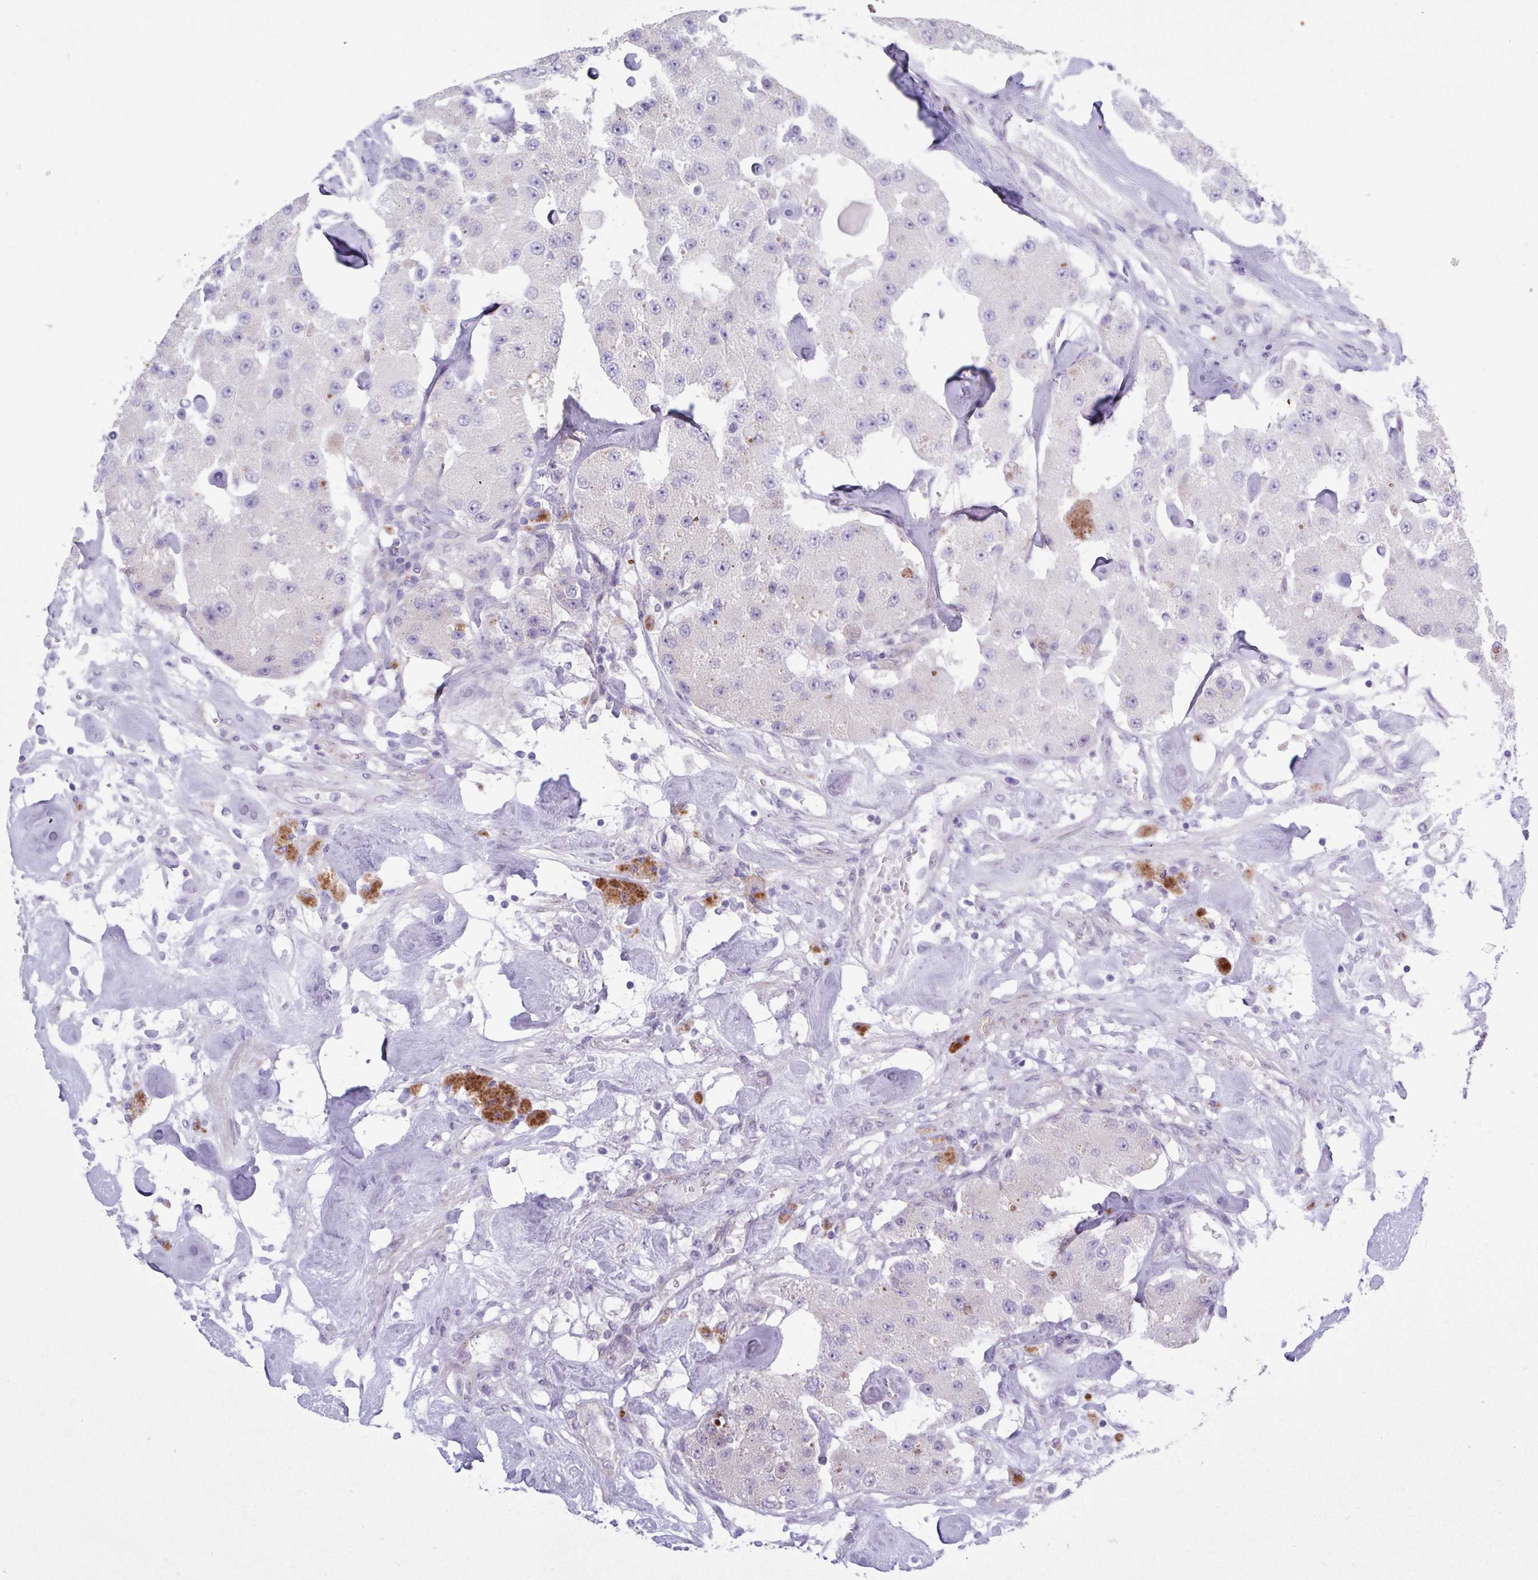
{"staining": {"intensity": "negative", "quantity": "none", "location": "none"}, "tissue": "carcinoid", "cell_type": "Tumor cells", "image_type": "cancer", "snomed": [{"axis": "morphology", "description": "Carcinoid, malignant, NOS"}, {"axis": "topography", "description": "Pancreas"}], "caption": "Immunohistochemistry image of neoplastic tissue: human malignant carcinoid stained with DAB (3,3'-diaminobenzidine) exhibits no significant protein staining in tumor cells. The staining is performed using DAB (3,3'-diaminobenzidine) brown chromogen with nuclei counter-stained in using hematoxylin.", "gene": "SPINK8", "patient": {"sex": "male", "age": 41}}